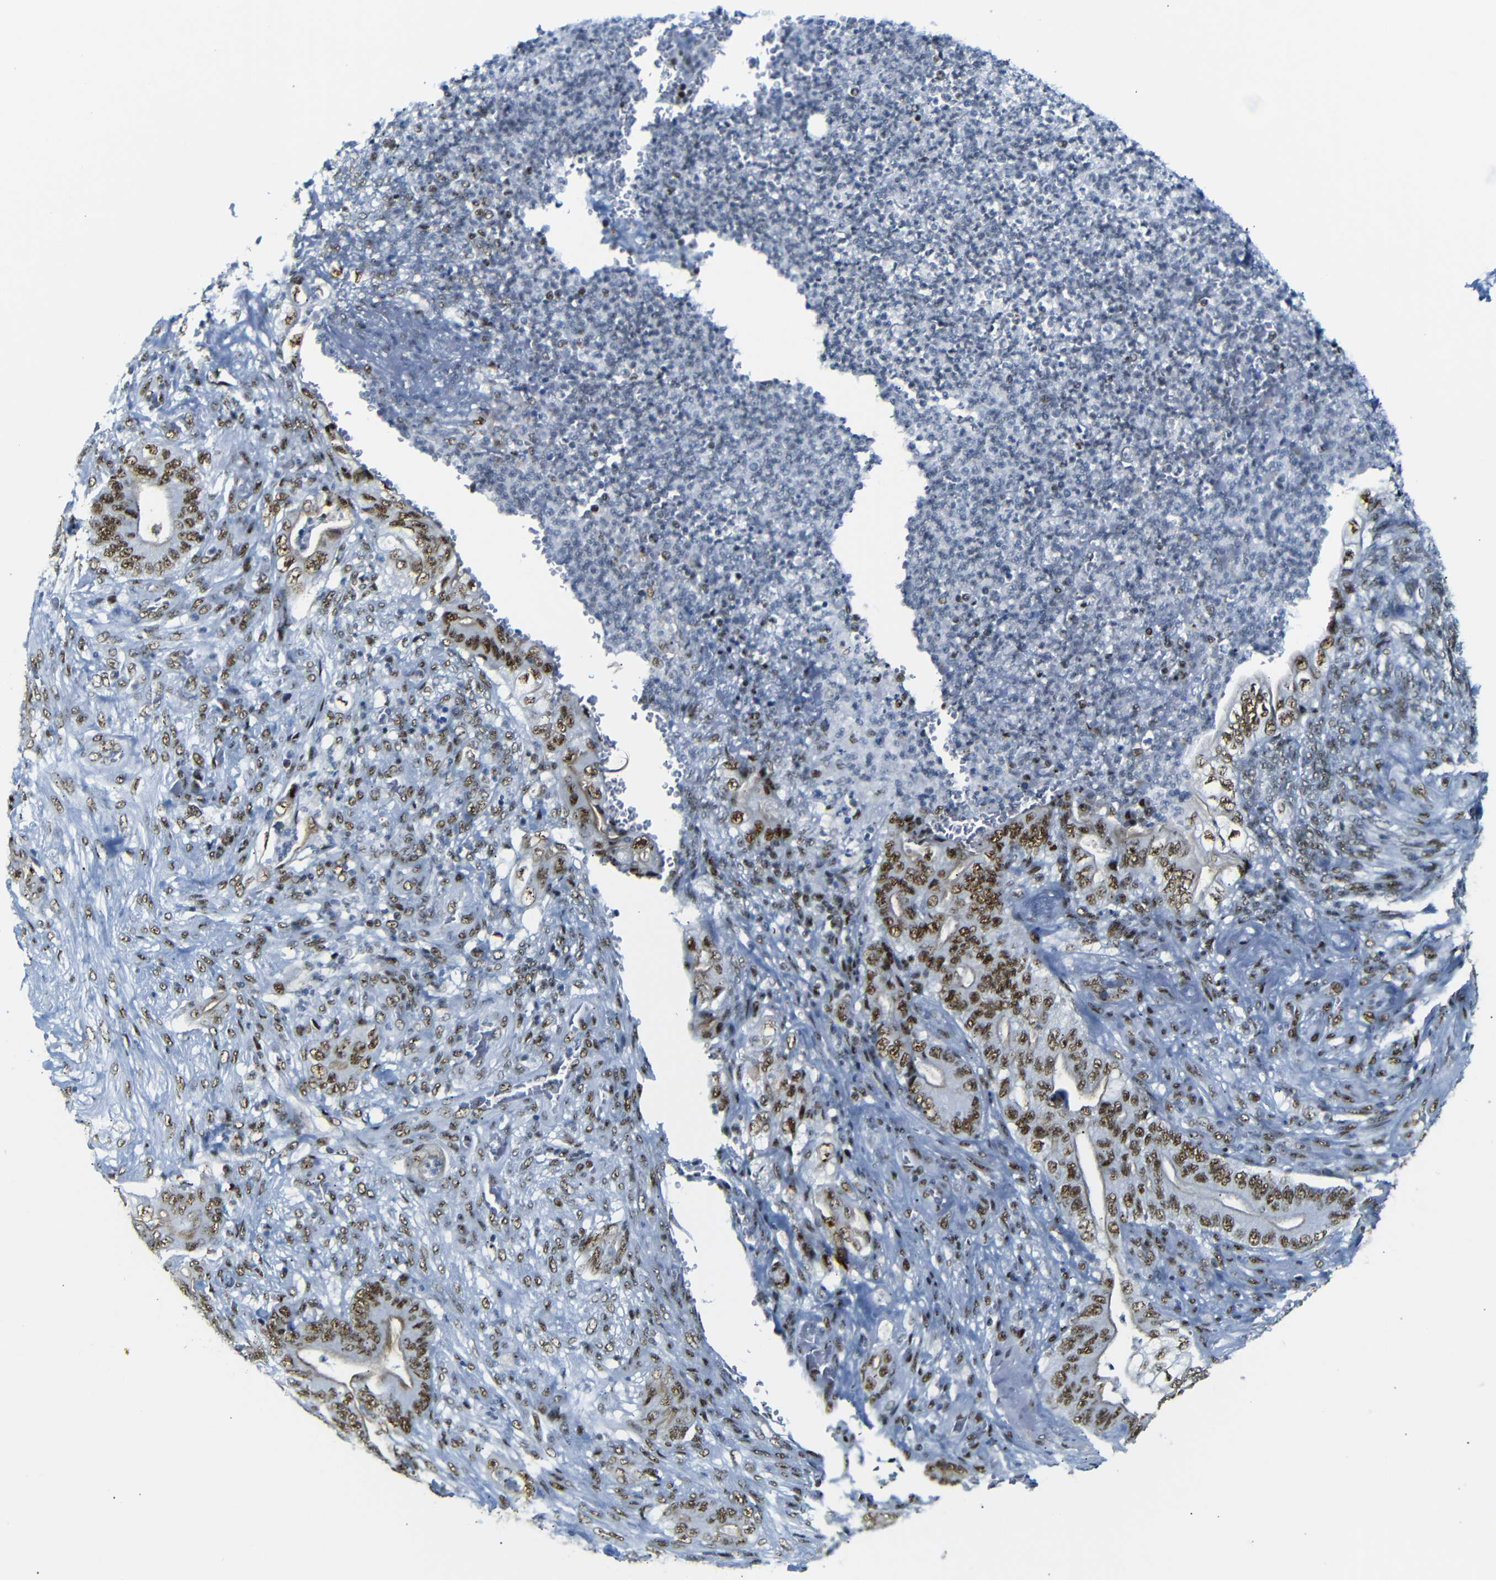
{"staining": {"intensity": "strong", "quantity": ">75%", "location": "nuclear"}, "tissue": "stomach cancer", "cell_type": "Tumor cells", "image_type": "cancer", "snomed": [{"axis": "morphology", "description": "Adenocarcinoma, NOS"}, {"axis": "topography", "description": "Stomach"}], "caption": "High-magnification brightfield microscopy of adenocarcinoma (stomach) stained with DAB (3,3'-diaminobenzidine) (brown) and counterstained with hematoxylin (blue). tumor cells exhibit strong nuclear positivity is present in about>75% of cells.", "gene": "TRA2B", "patient": {"sex": "female", "age": 73}}